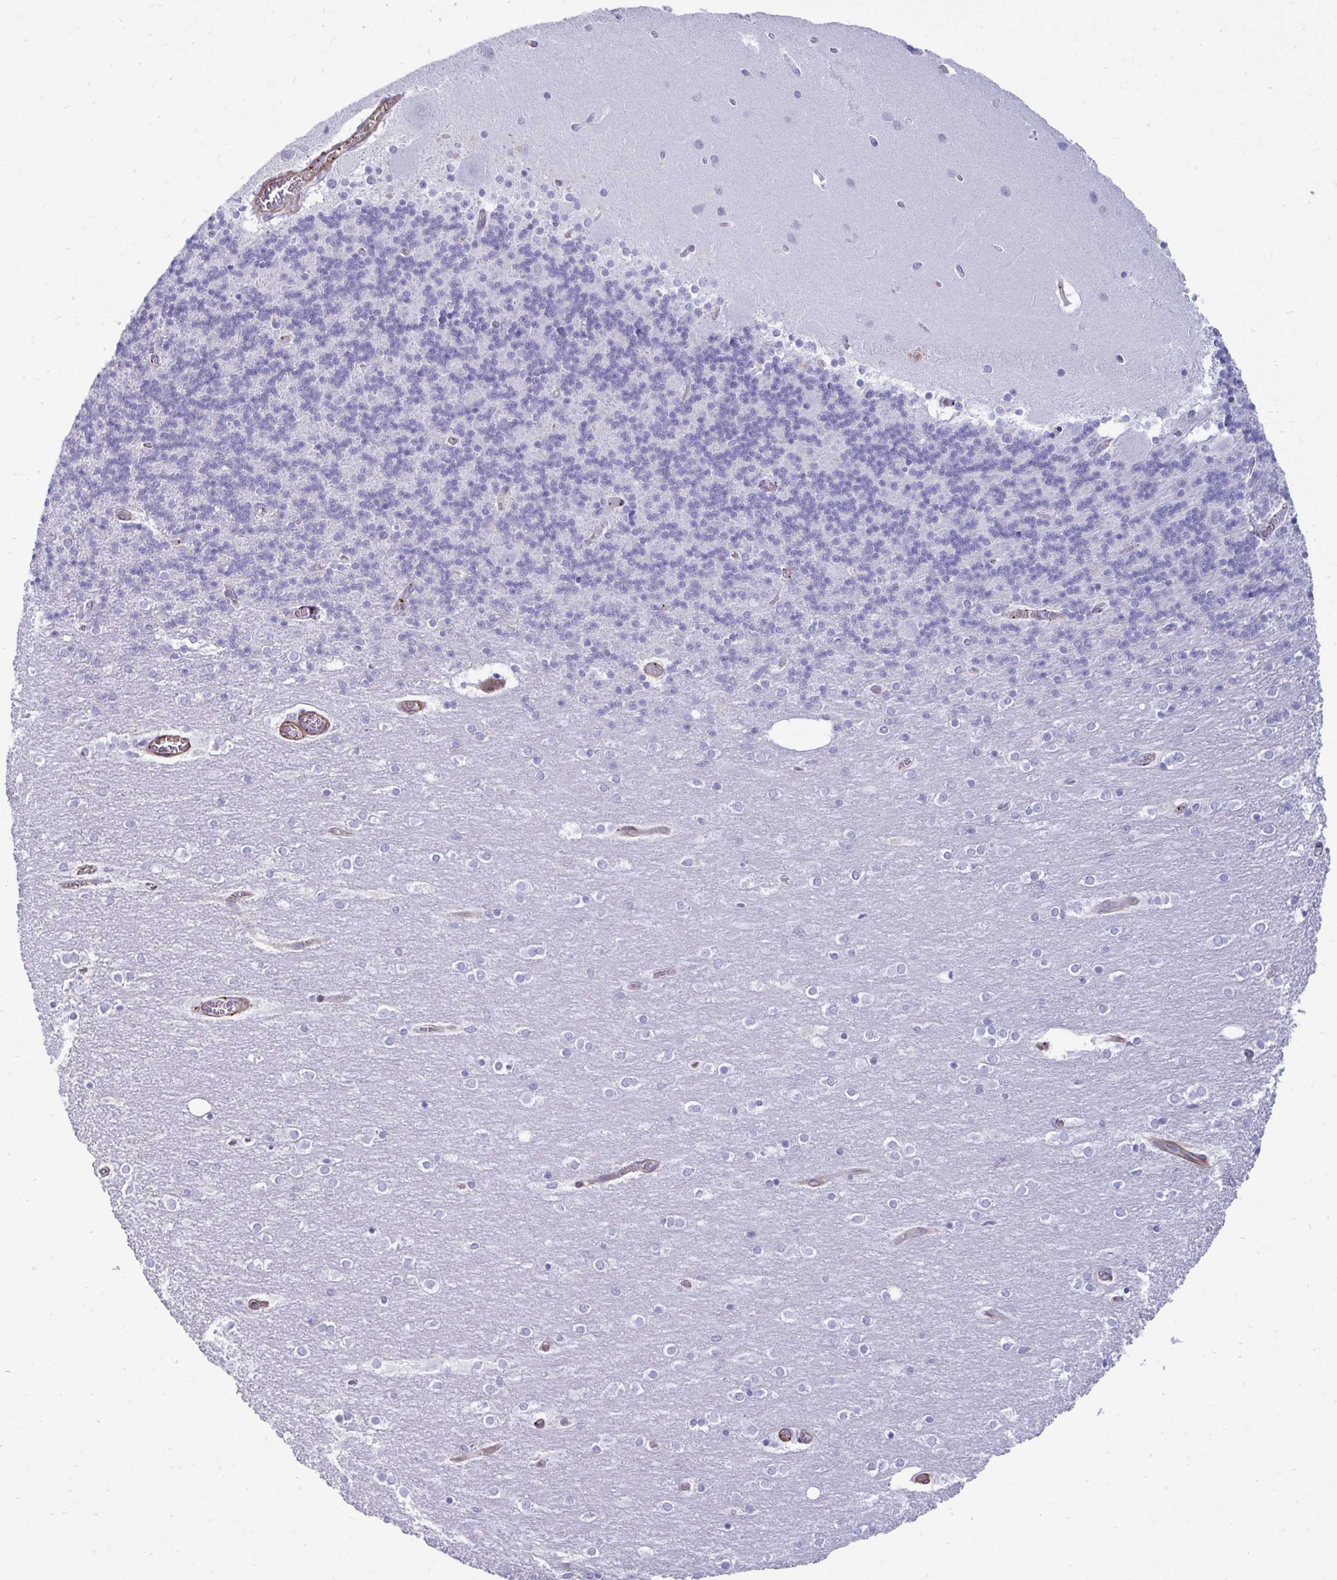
{"staining": {"intensity": "negative", "quantity": "none", "location": "none"}, "tissue": "cerebellum", "cell_type": "Cells in granular layer", "image_type": "normal", "snomed": [{"axis": "morphology", "description": "Normal tissue, NOS"}, {"axis": "topography", "description": "Cerebellum"}], "caption": "Immunohistochemistry (IHC) image of benign cerebellum: cerebellum stained with DAB (3,3'-diaminobenzidine) reveals no significant protein positivity in cells in granular layer. The staining was performed using DAB to visualize the protein expression in brown, while the nuclei were stained in blue with hematoxylin (Magnification: 20x).", "gene": "UBL3", "patient": {"sex": "female", "age": 54}}